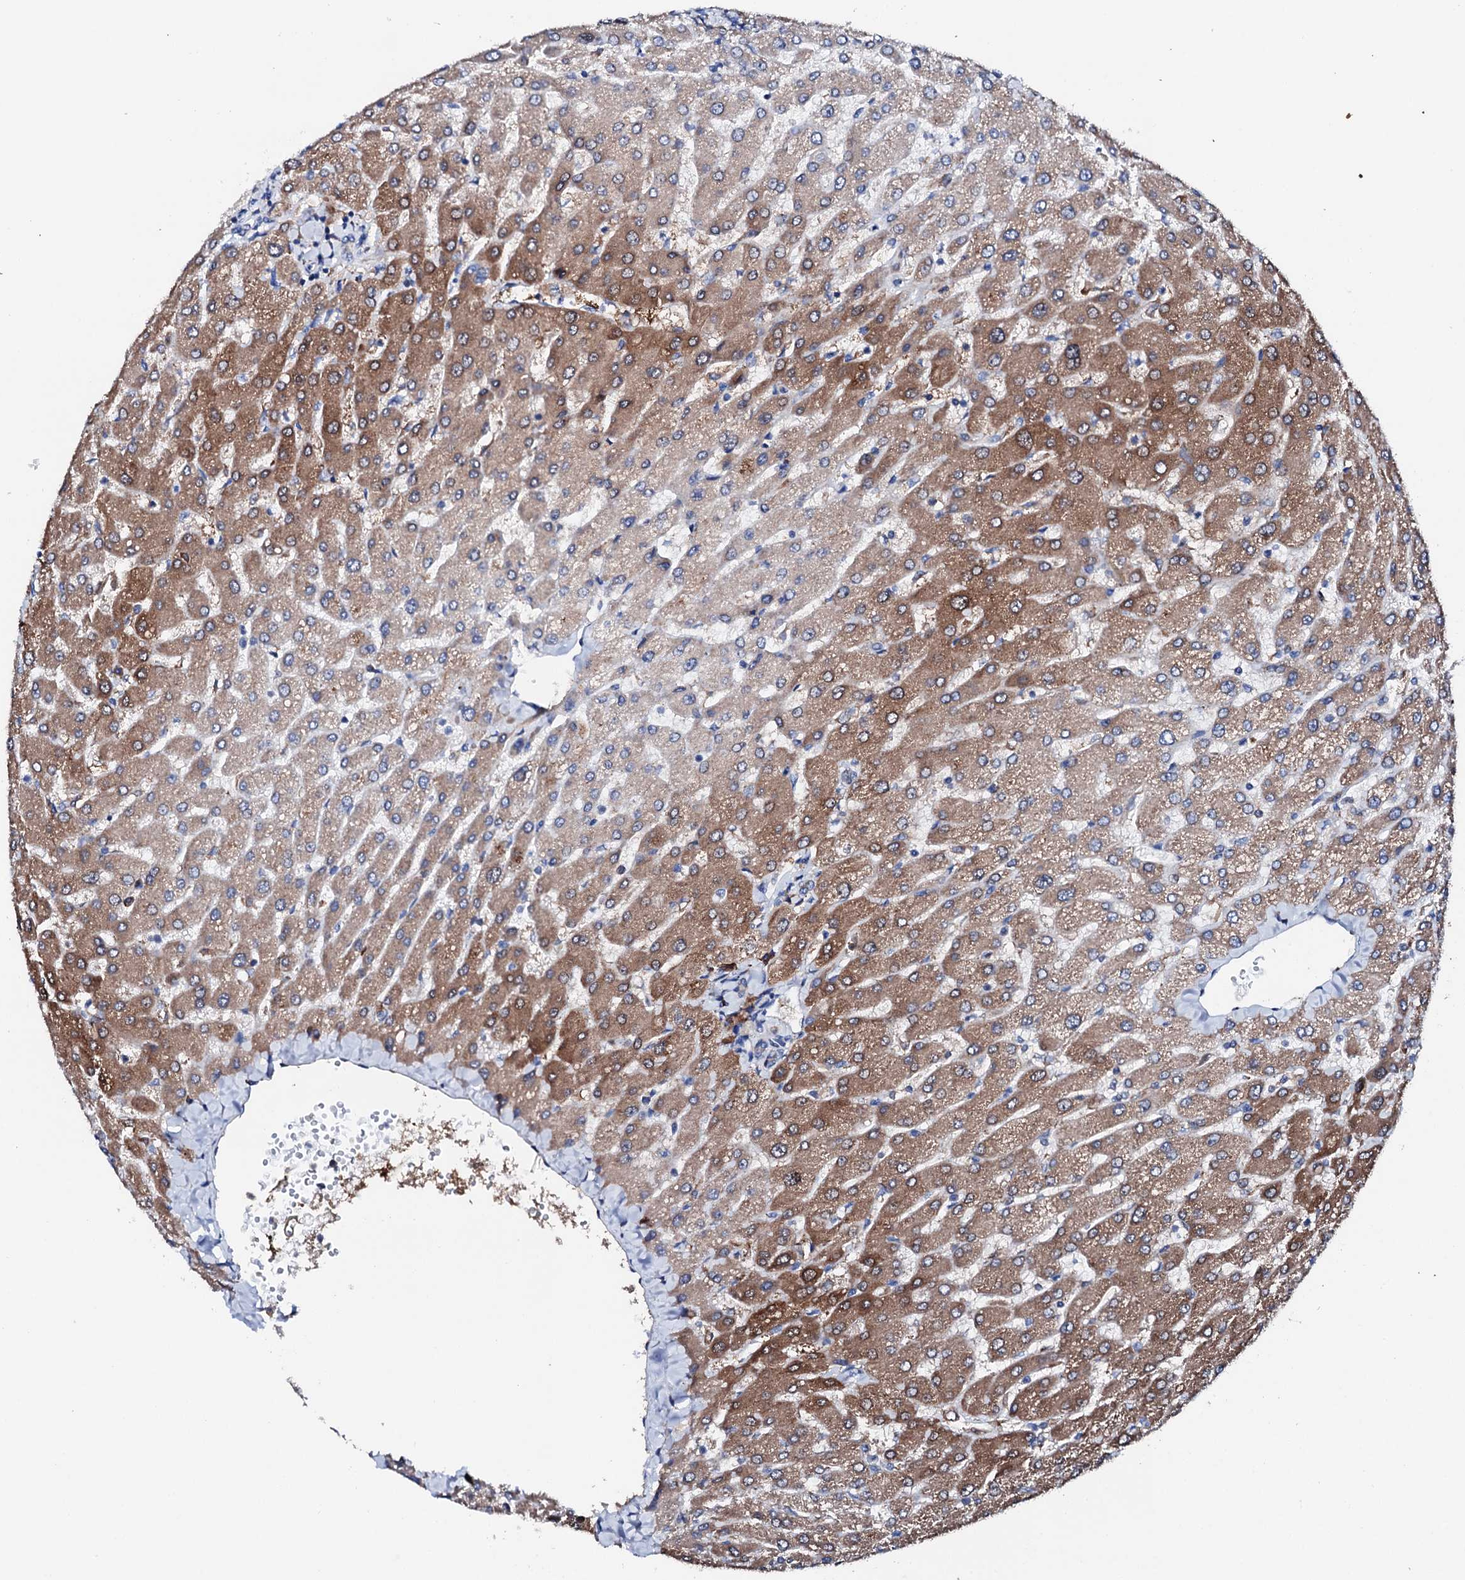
{"staining": {"intensity": "negative", "quantity": "none", "location": "none"}, "tissue": "liver", "cell_type": "Cholangiocytes", "image_type": "normal", "snomed": [{"axis": "morphology", "description": "Normal tissue, NOS"}, {"axis": "topography", "description": "Liver"}], "caption": "Photomicrograph shows no significant protein staining in cholangiocytes of unremarkable liver.", "gene": "AMDHD1", "patient": {"sex": "male", "age": 55}}